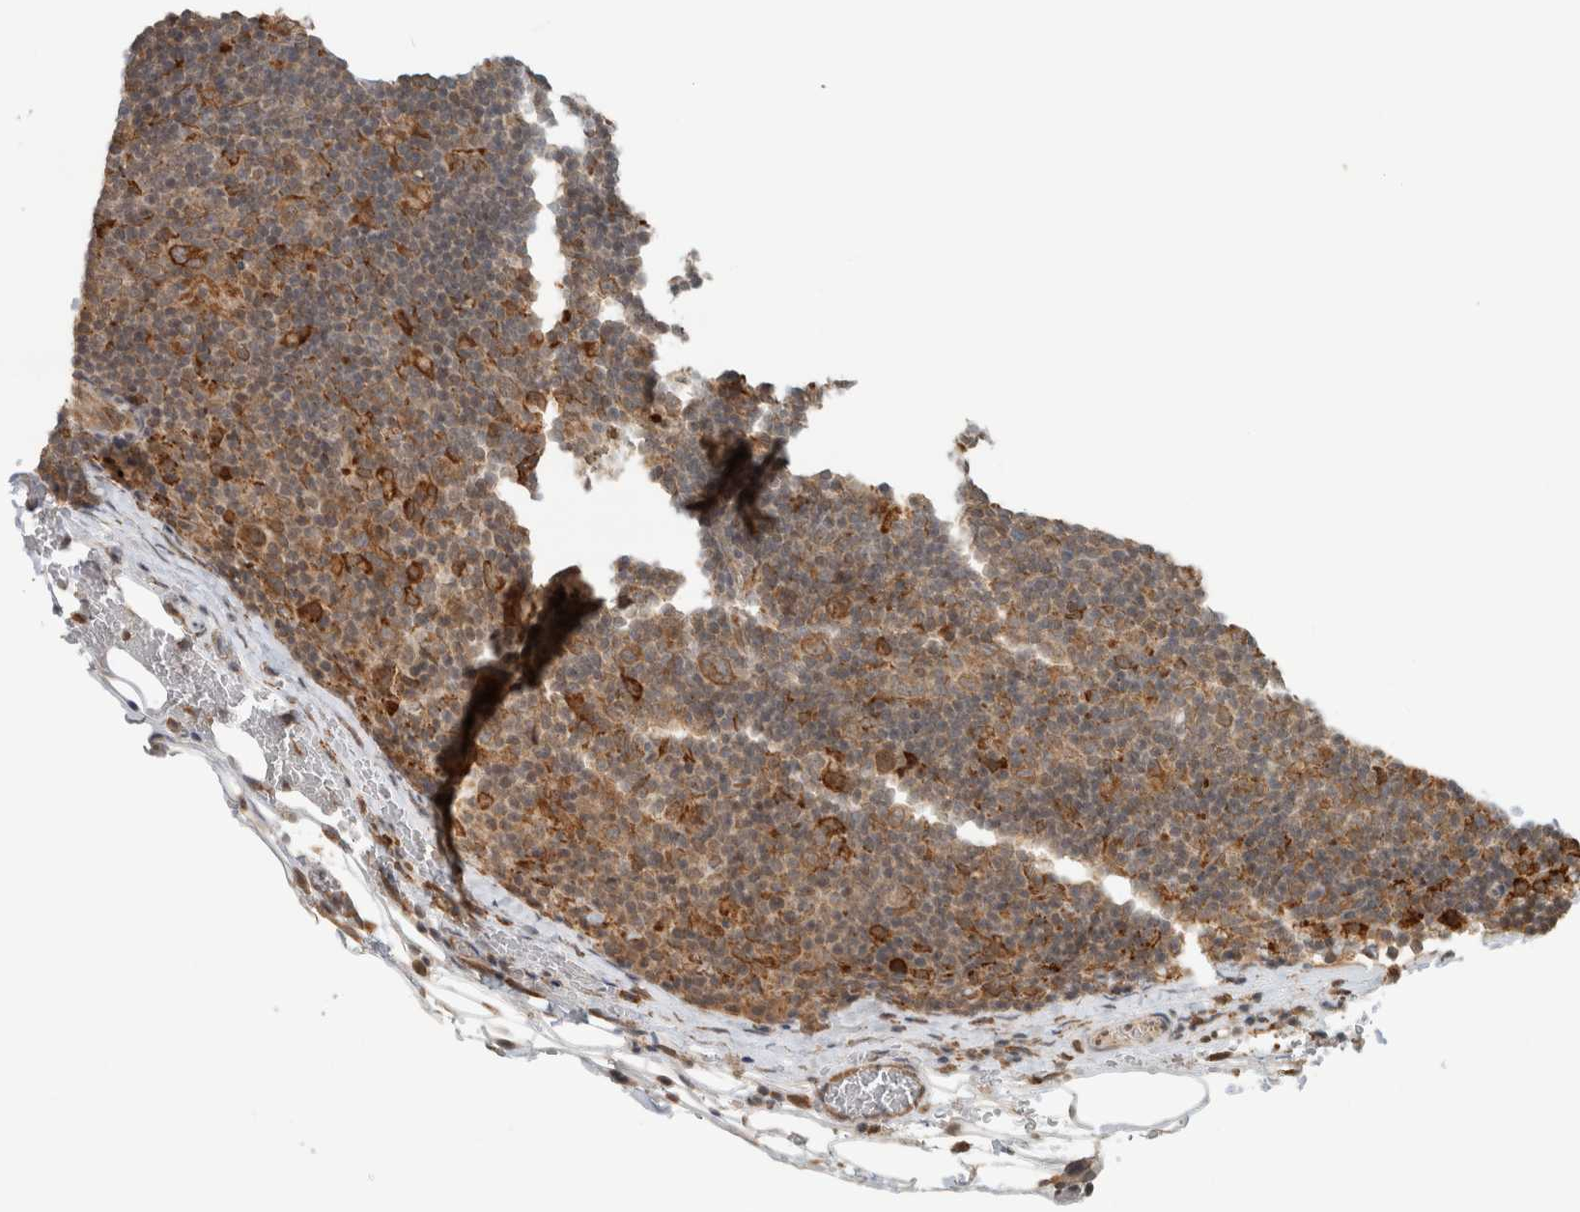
{"staining": {"intensity": "moderate", "quantity": ">75%", "location": "cytoplasmic/membranous"}, "tissue": "lymphoma", "cell_type": "Tumor cells", "image_type": "cancer", "snomed": [{"axis": "morphology", "description": "Hodgkin's disease, NOS"}, {"axis": "topography", "description": "Lymph node"}], "caption": "Tumor cells reveal moderate cytoplasmic/membranous staining in approximately >75% of cells in Hodgkin's disease. (Stains: DAB (3,3'-diaminobenzidine) in brown, nuclei in blue, Microscopy: brightfield microscopy at high magnification).", "gene": "MS4A7", "patient": {"sex": "female", "age": 57}}